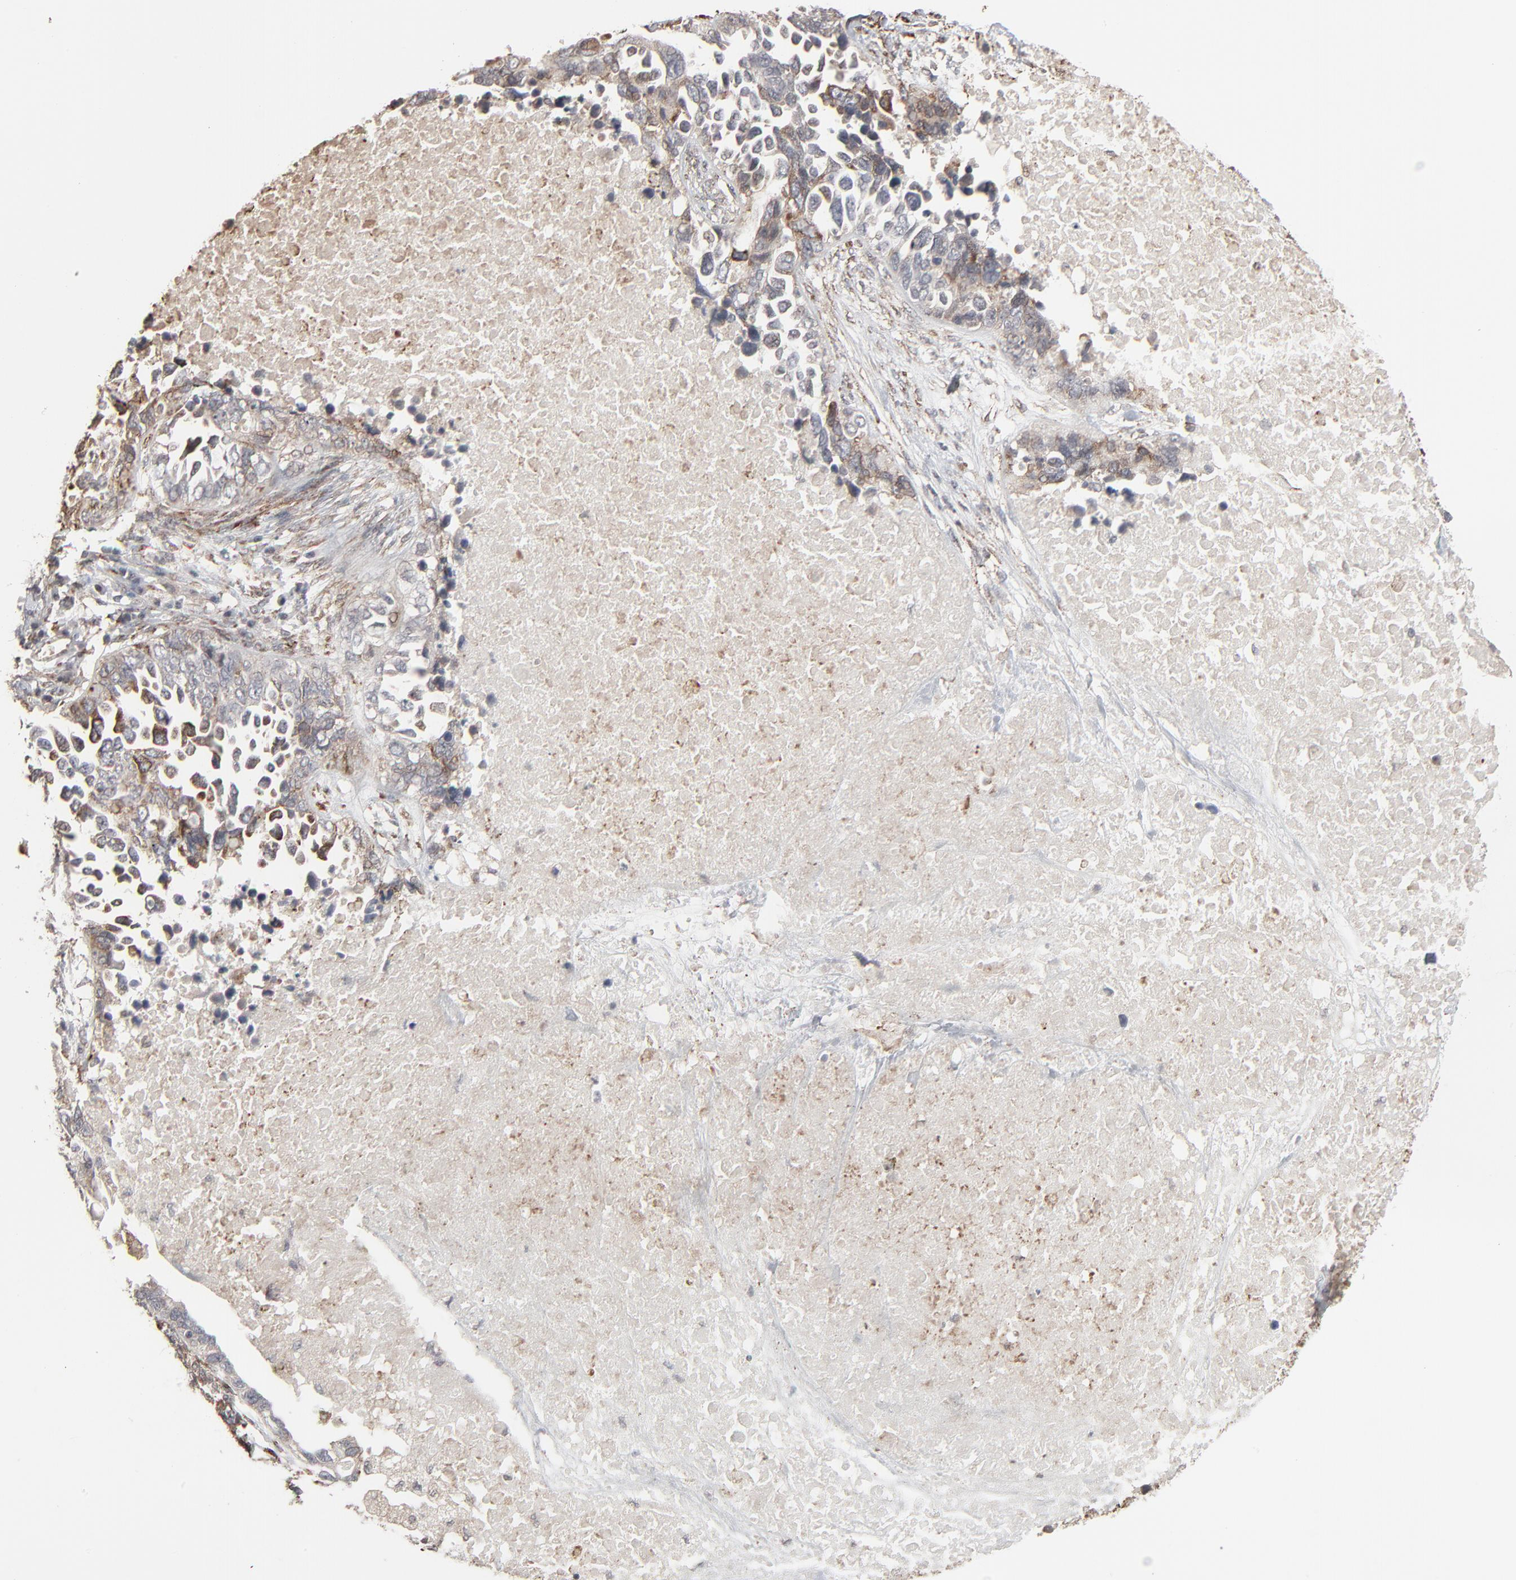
{"staining": {"intensity": "weak", "quantity": "25%-75%", "location": "cytoplasmic/membranous"}, "tissue": "ovarian cancer", "cell_type": "Tumor cells", "image_type": "cancer", "snomed": [{"axis": "morphology", "description": "Cystadenocarcinoma, serous, NOS"}, {"axis": "topography", "description": "Ovary"}], "caption": "Approximately 25%-75% of tumor cells in human ovarian cancer show weak cytoplasmic/membranous protein expression as visualized by brown immunohistochemical staining.", "gene": "CTNND1", "patient": {"sex": "female", "age": 82}}